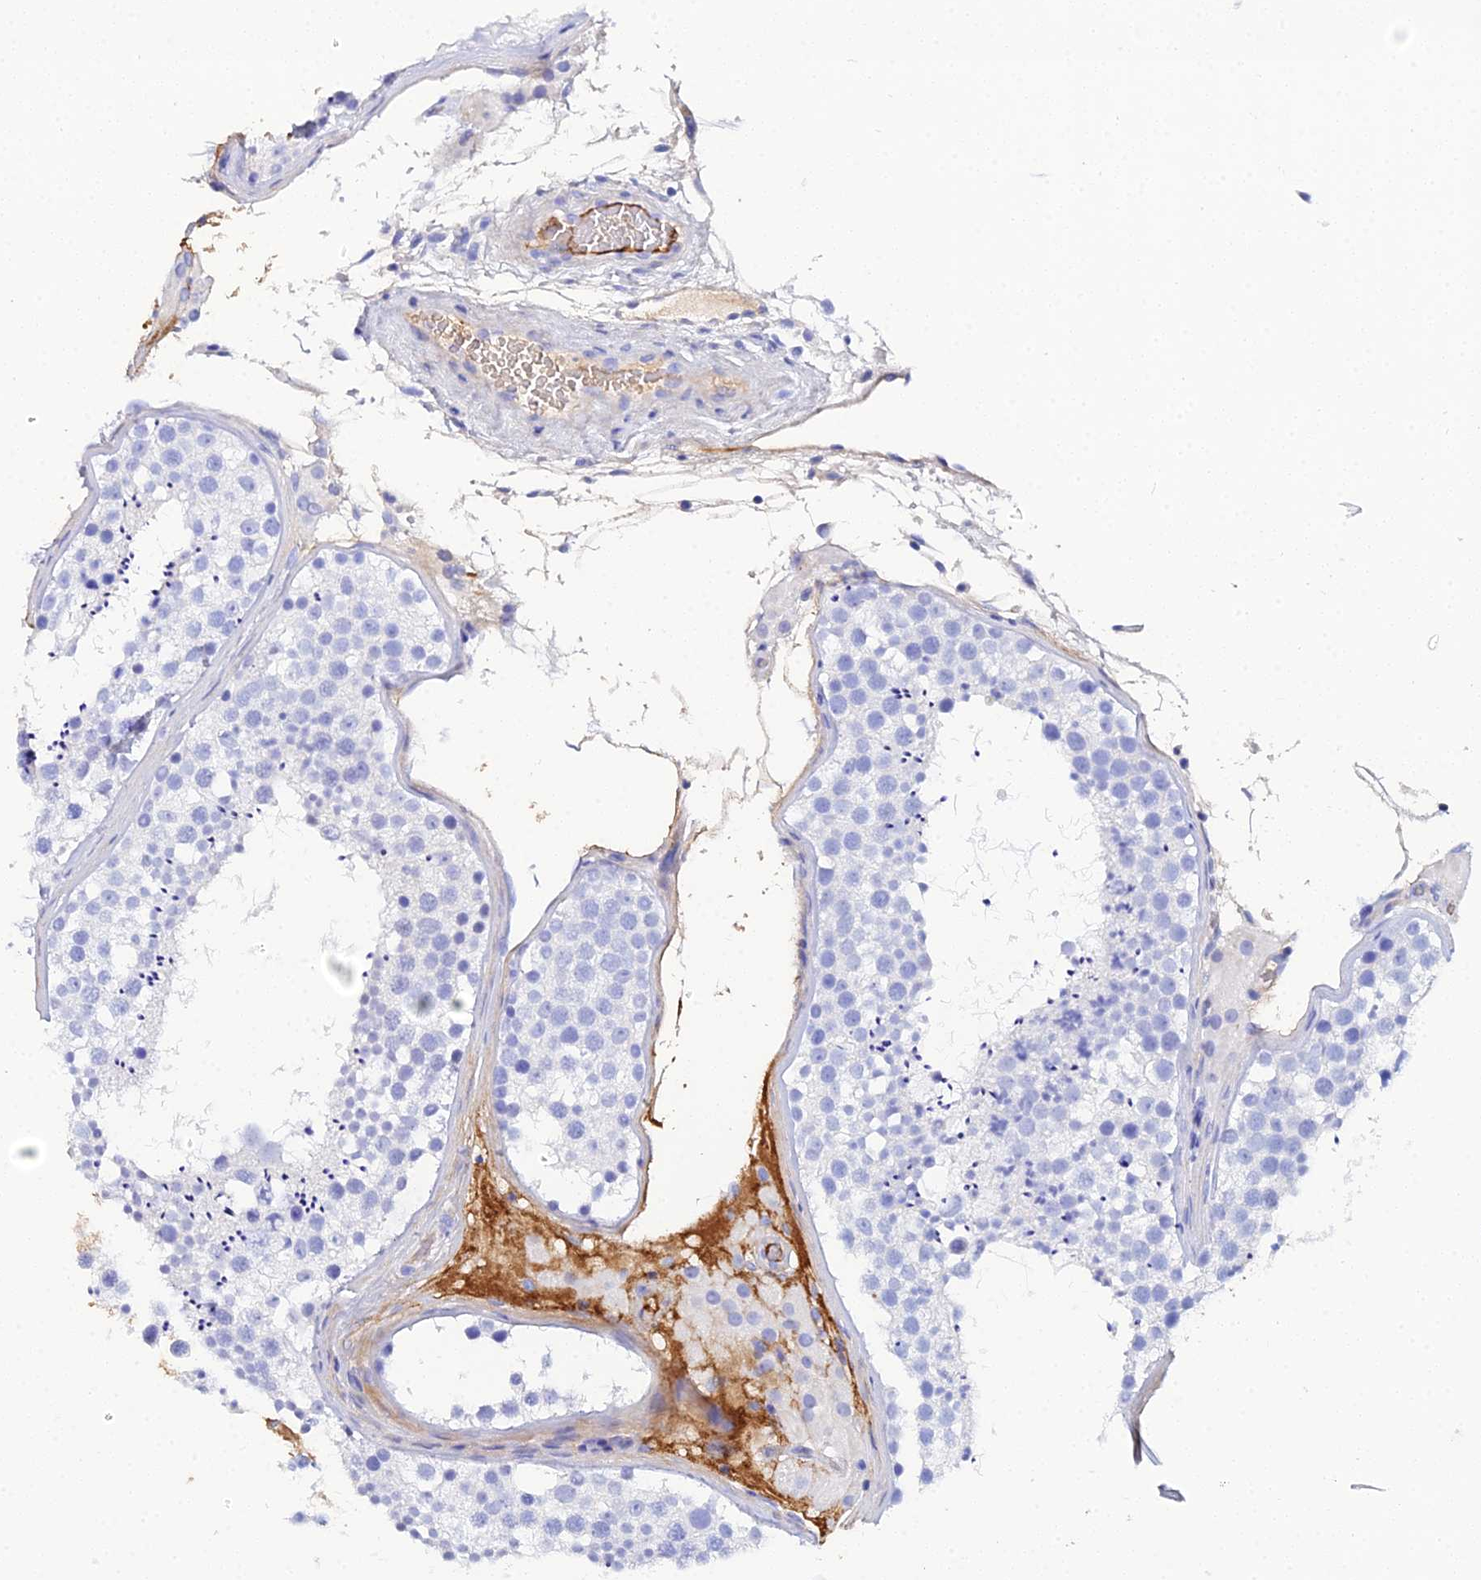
{"staining": {"intensity": "negative", "quantity": "none", "location": "none"}, "tissue": "testis", "cell_type": "Cells in seminiferous ducts", "image_type": "normal", "snomed": [{"axis": "morphology", "description": "Normal tissue, NOS"}, {"axis": "topography", "description": "Testis"}], "caption": "Histopathology image shows no protein positivity in cells in seminiferous ducts of unremarkable testis. Nuclei are stained in blue.", "gene": "CELA3A", "patient": {"sex": "male", "age": 46}}